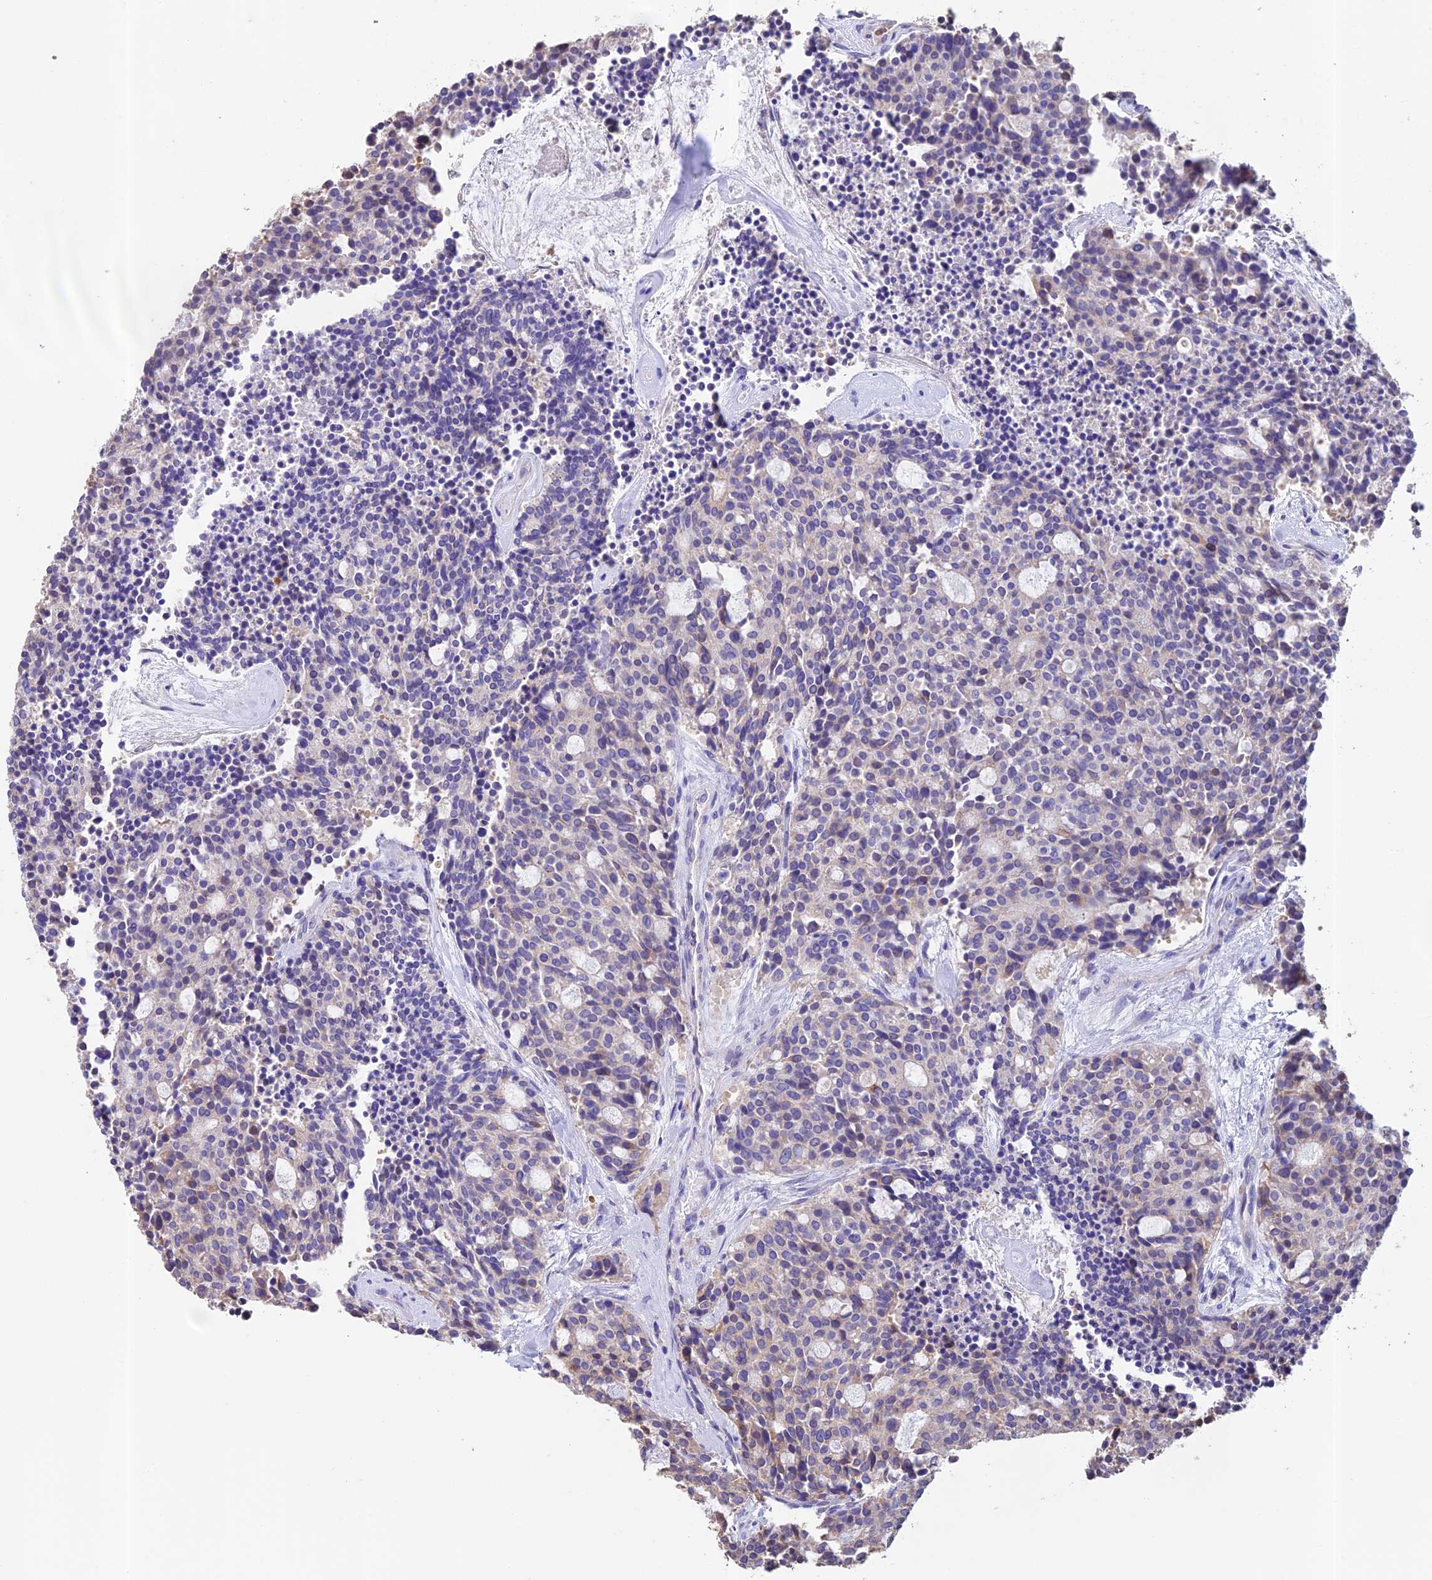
{"staining": {"intensity": "negative", "quantity": "none", "location": "none"}, "tissue": "carcinoid", "cell_type": "Tumor cells", "image_type": "cancer", "snomed": [{"axis": "morphology", "description": "Carcinoid, malignant, NOS"}, {"axis": "topography", "description": "Pancreas"}], "caption": "High power microscopy image of an IHC photomicrograph of carcinoid, revealing no significant expression in tumor cells. (DAB immunohistochemistry visualized using brightfield microscopy, high magnification).", "gene": "EMC3", "patient": {"sex": "female", "age": 54}}